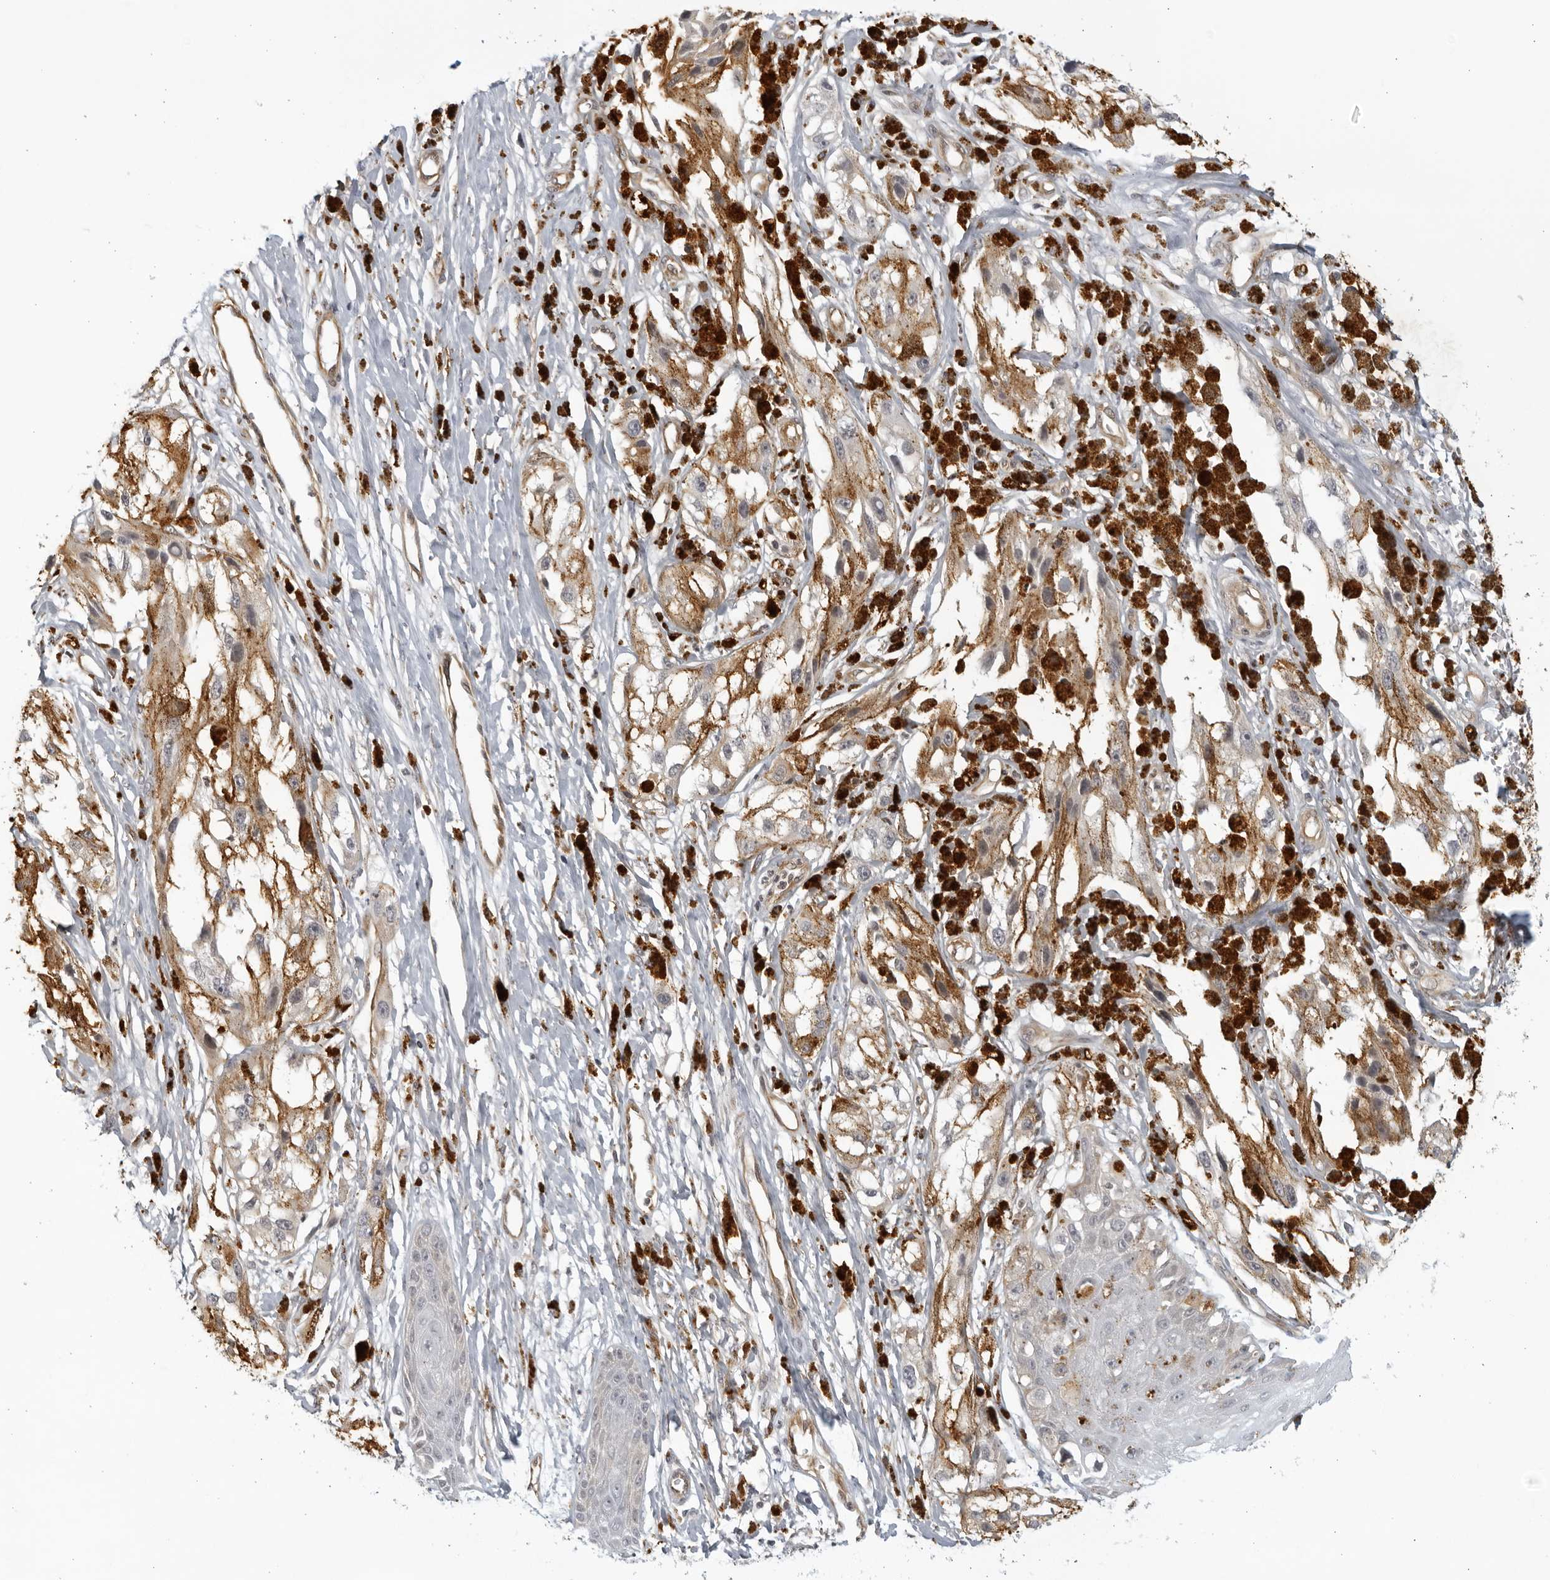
{"staining": {"intensity": "moderate", "quantity": ">75%", "location": "cytoplasmic/membranous"}, "tissue": "melanoma", "cell_type": "Tumor cells", "image_type": "cancer", "snomed": [{"axis": "morphology", "description": "Malignant melanoma, NOS"}, {"axis": "topography", "description": "Skin"}], "caption": "Malignant melanoma was stained to show a protein in brown. There is medium levels of moderate cytoplasmic/membranous expression in approximately >75% of tumor cells. (Brightfield microscopy of DAB IHC at high magnification).", "gene": "SERTAD4", "patient": {"sex": "male", "age": 88}}